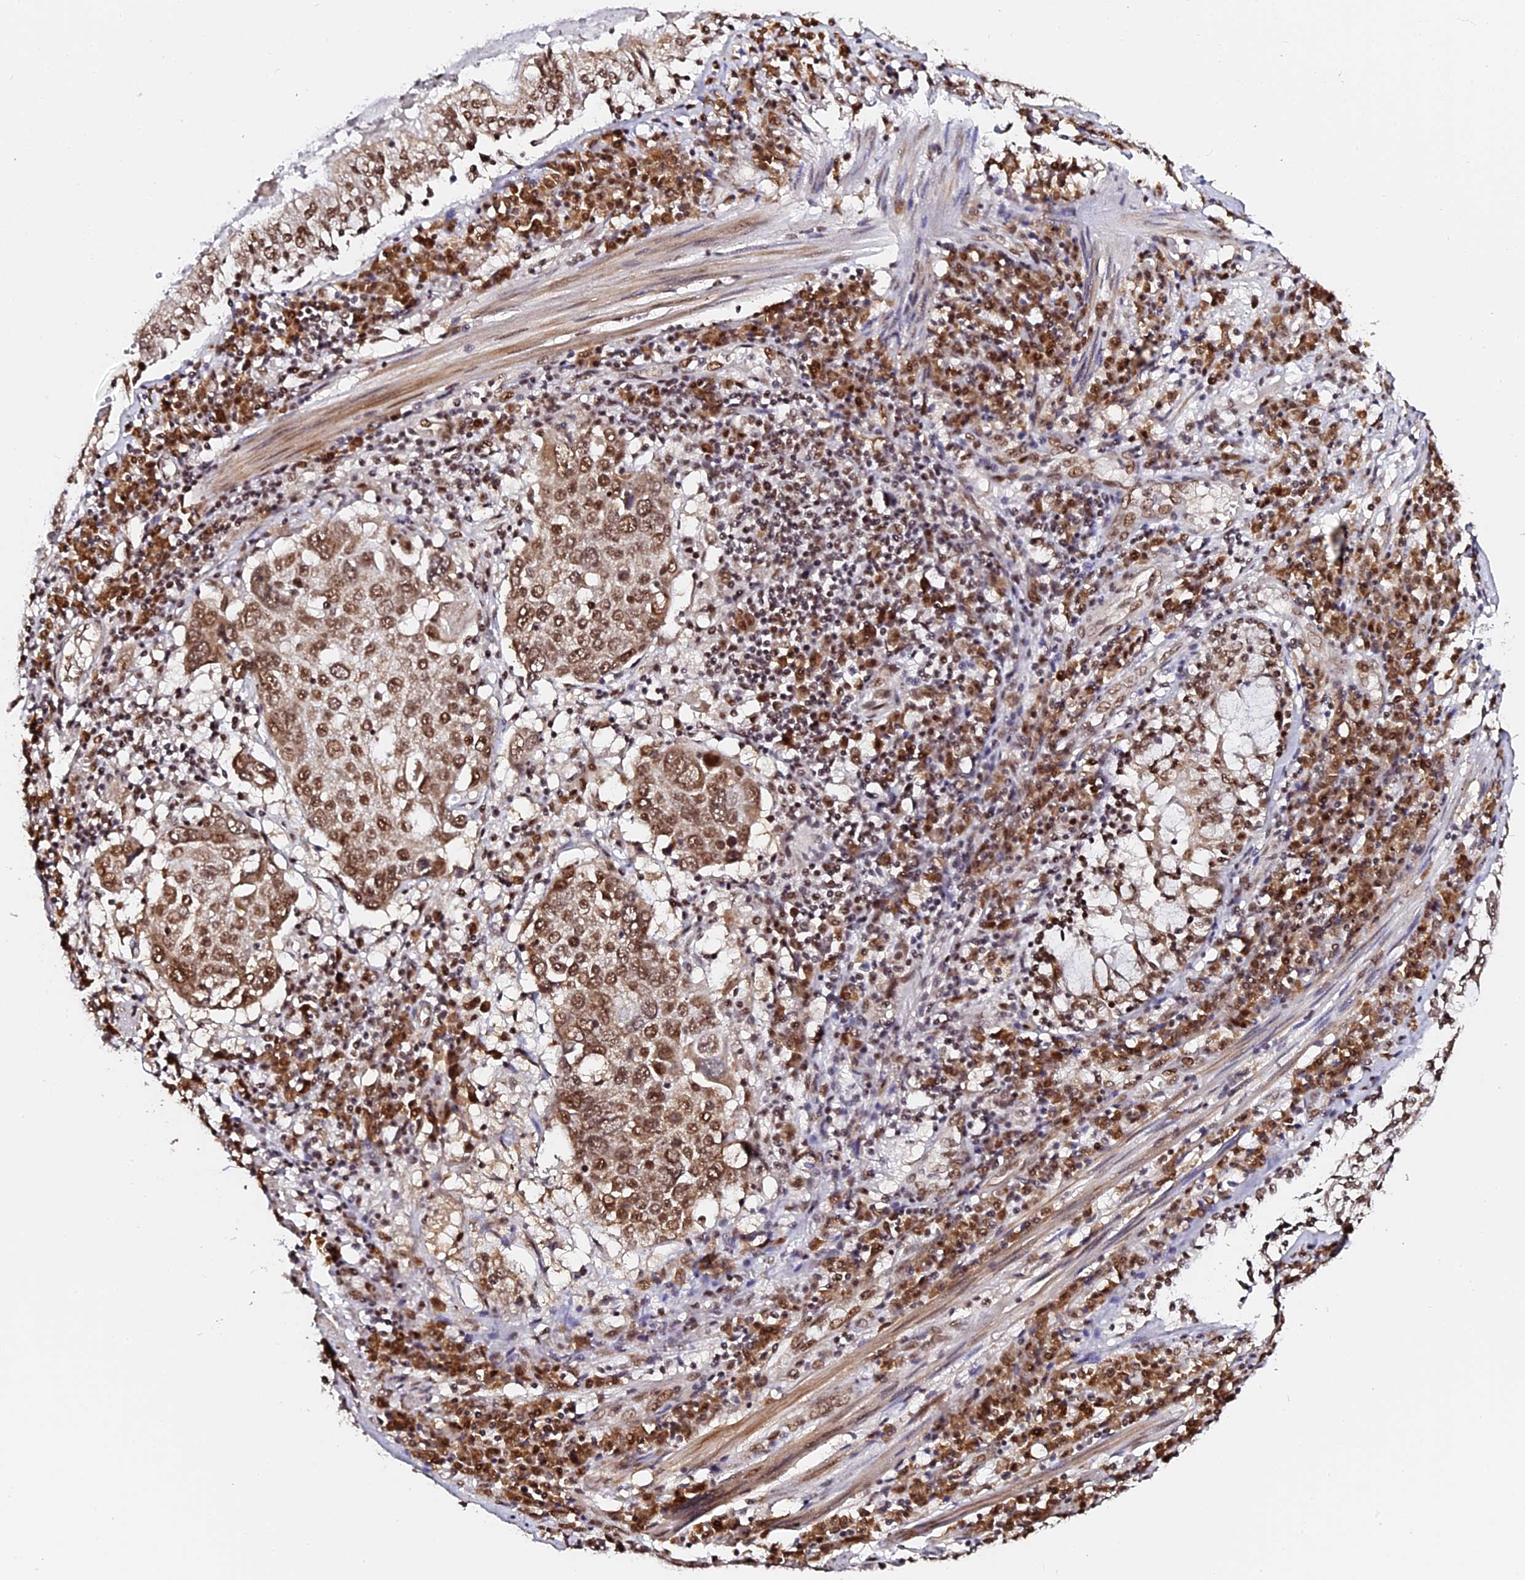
{"staining": {"intensity": "moderate", "quantity": ">75%", "location": "nuclear"}, "tissue": "lung cancer", "cell_type": "Tumor cells", "image_type": "cancer", "snomed": [{"axis": "morphology", "description": "Squamous cell carcinoma, NOS"}, {"axis": "topography", "description": "Lung"}], "caption": "Brown immunohistochemical staining in human squamous cell carcinoma (lung) displays moderate nuclear staining in approximately >75% of tumor cells. (brown staining indicates protein expression, while blue staining denotes nuclei).", "gene": "MCRS1", "patient": {"sex": "male", "age": 65}}